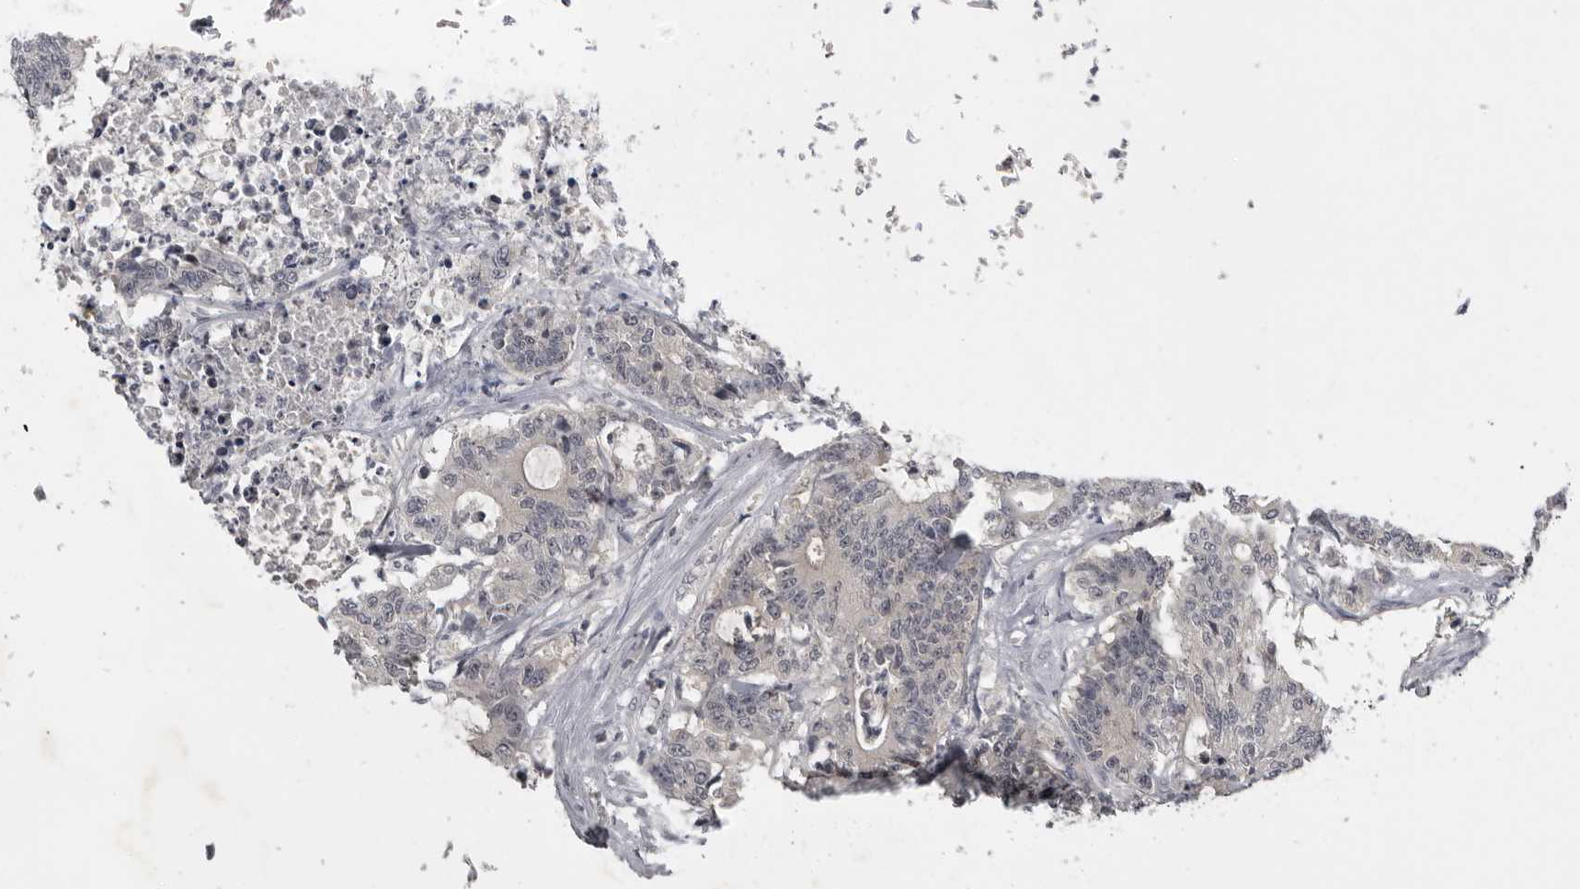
{"staining": {"intensity": "negative", "quantity": "none", "location": "none"}, "tissue": "colorectal cancer", "cell_type": "Tumor cells", "image_type": "cancer", "snomed": [{"axis": "morphology", "description": "Adenocarcinoma, NOS"}, {"axis": "topography", "description": "Colon"}], "caption": "Immunohistochemistry (IHC) micrograph of neoplastic tissue: human adenocarcinoma (colorectal) stained with DAB (3,3'-diaminobenzidine) displays no significant protein expression in tumor cells.", "gene": "MRTO4", "patient": {"sex": "female", "age": 84}}